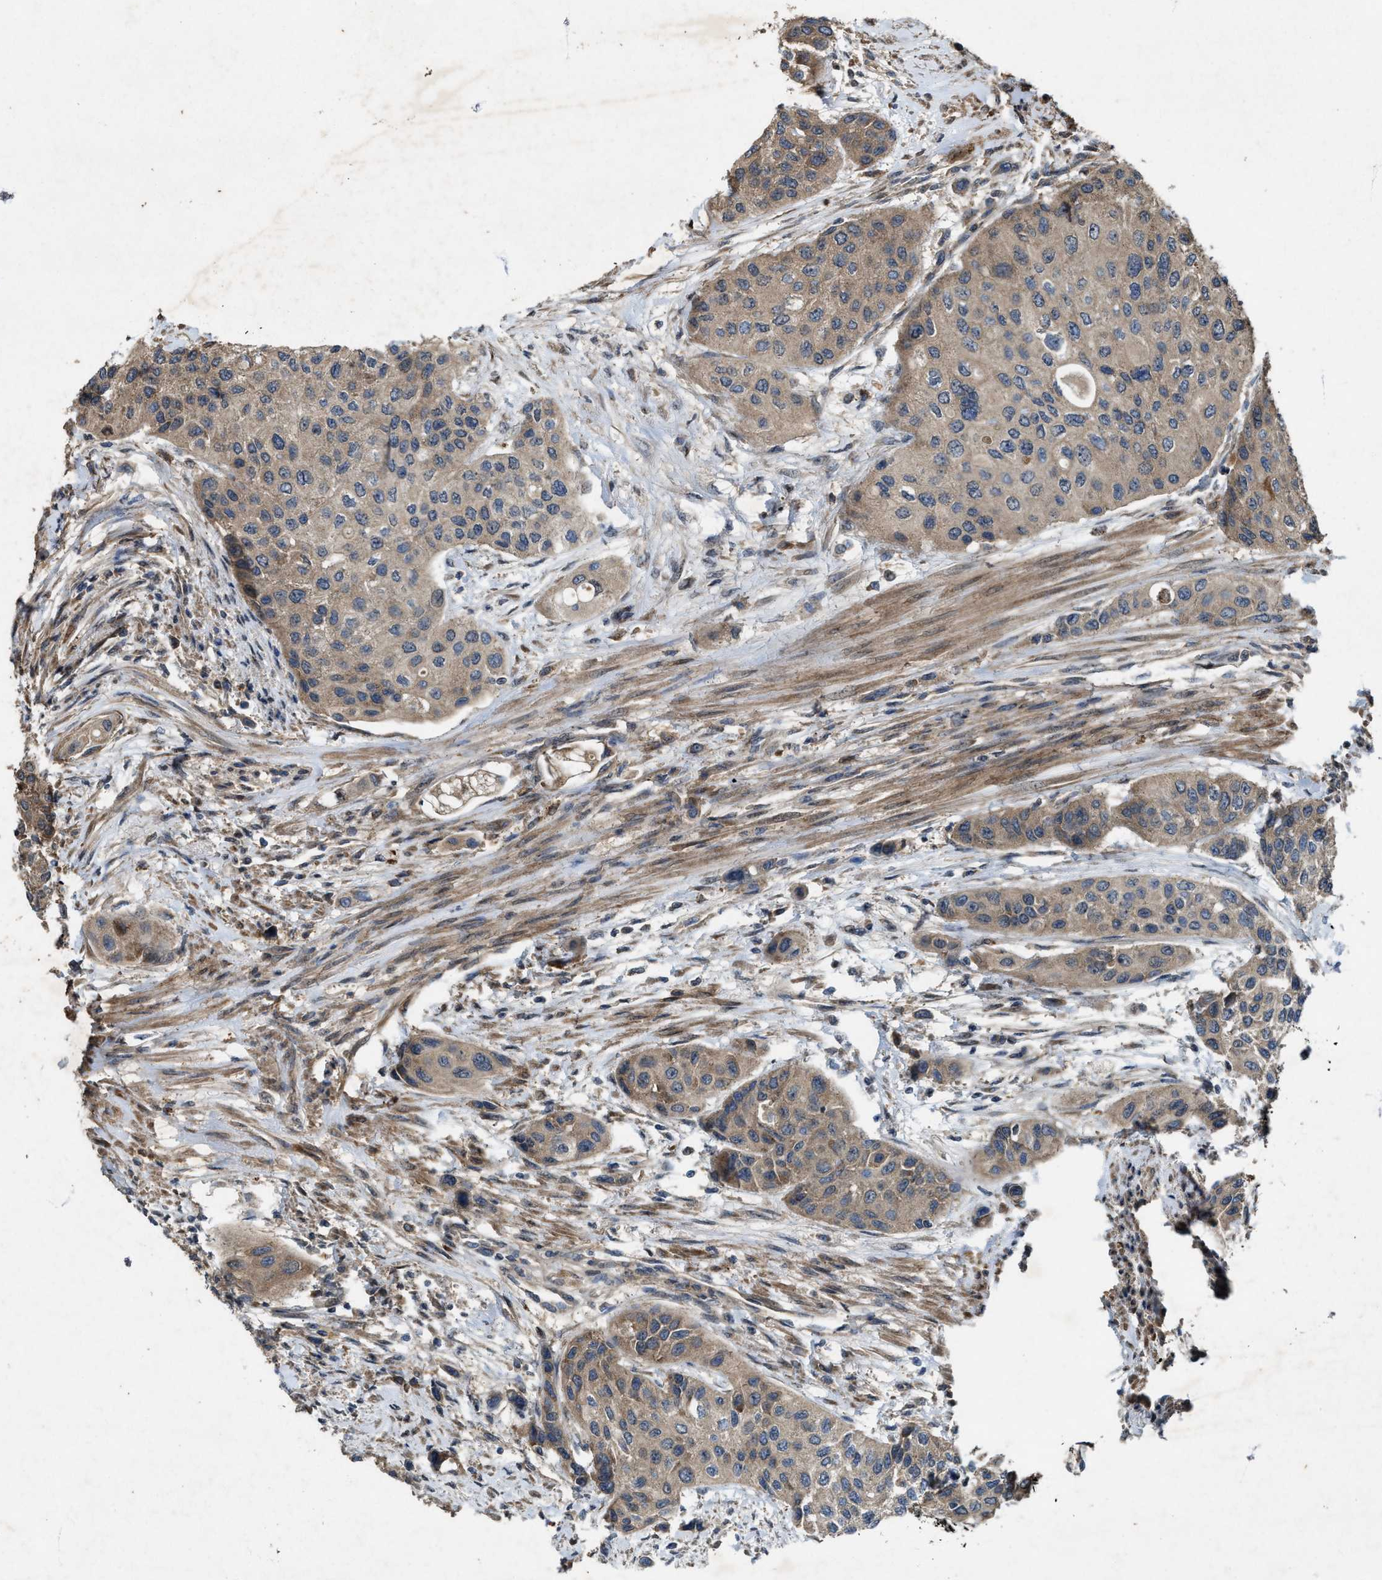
{"staining": {"intensity": "weak", "quantity": ">75%", "location": "cytoplasmic/membranous"}, "tissue": "urothelial cancer", "cell_type": "Tumor cells", "image_type": "cancer", "snomed": [{"axis": "morphology", "description": "Urothelial carcinoma, High grade"}, {"axis": "topography", "description": "Urinary bladder"}], "caption": "This histopathology image shows immunohistochemistry (IHC) staining of human urothelial cancer, with low weak cytoplasmic/membranous expression in about >75% of tumor cells.", "gene": "PDP2", "patient": {"sex": "female", "age": 56}}